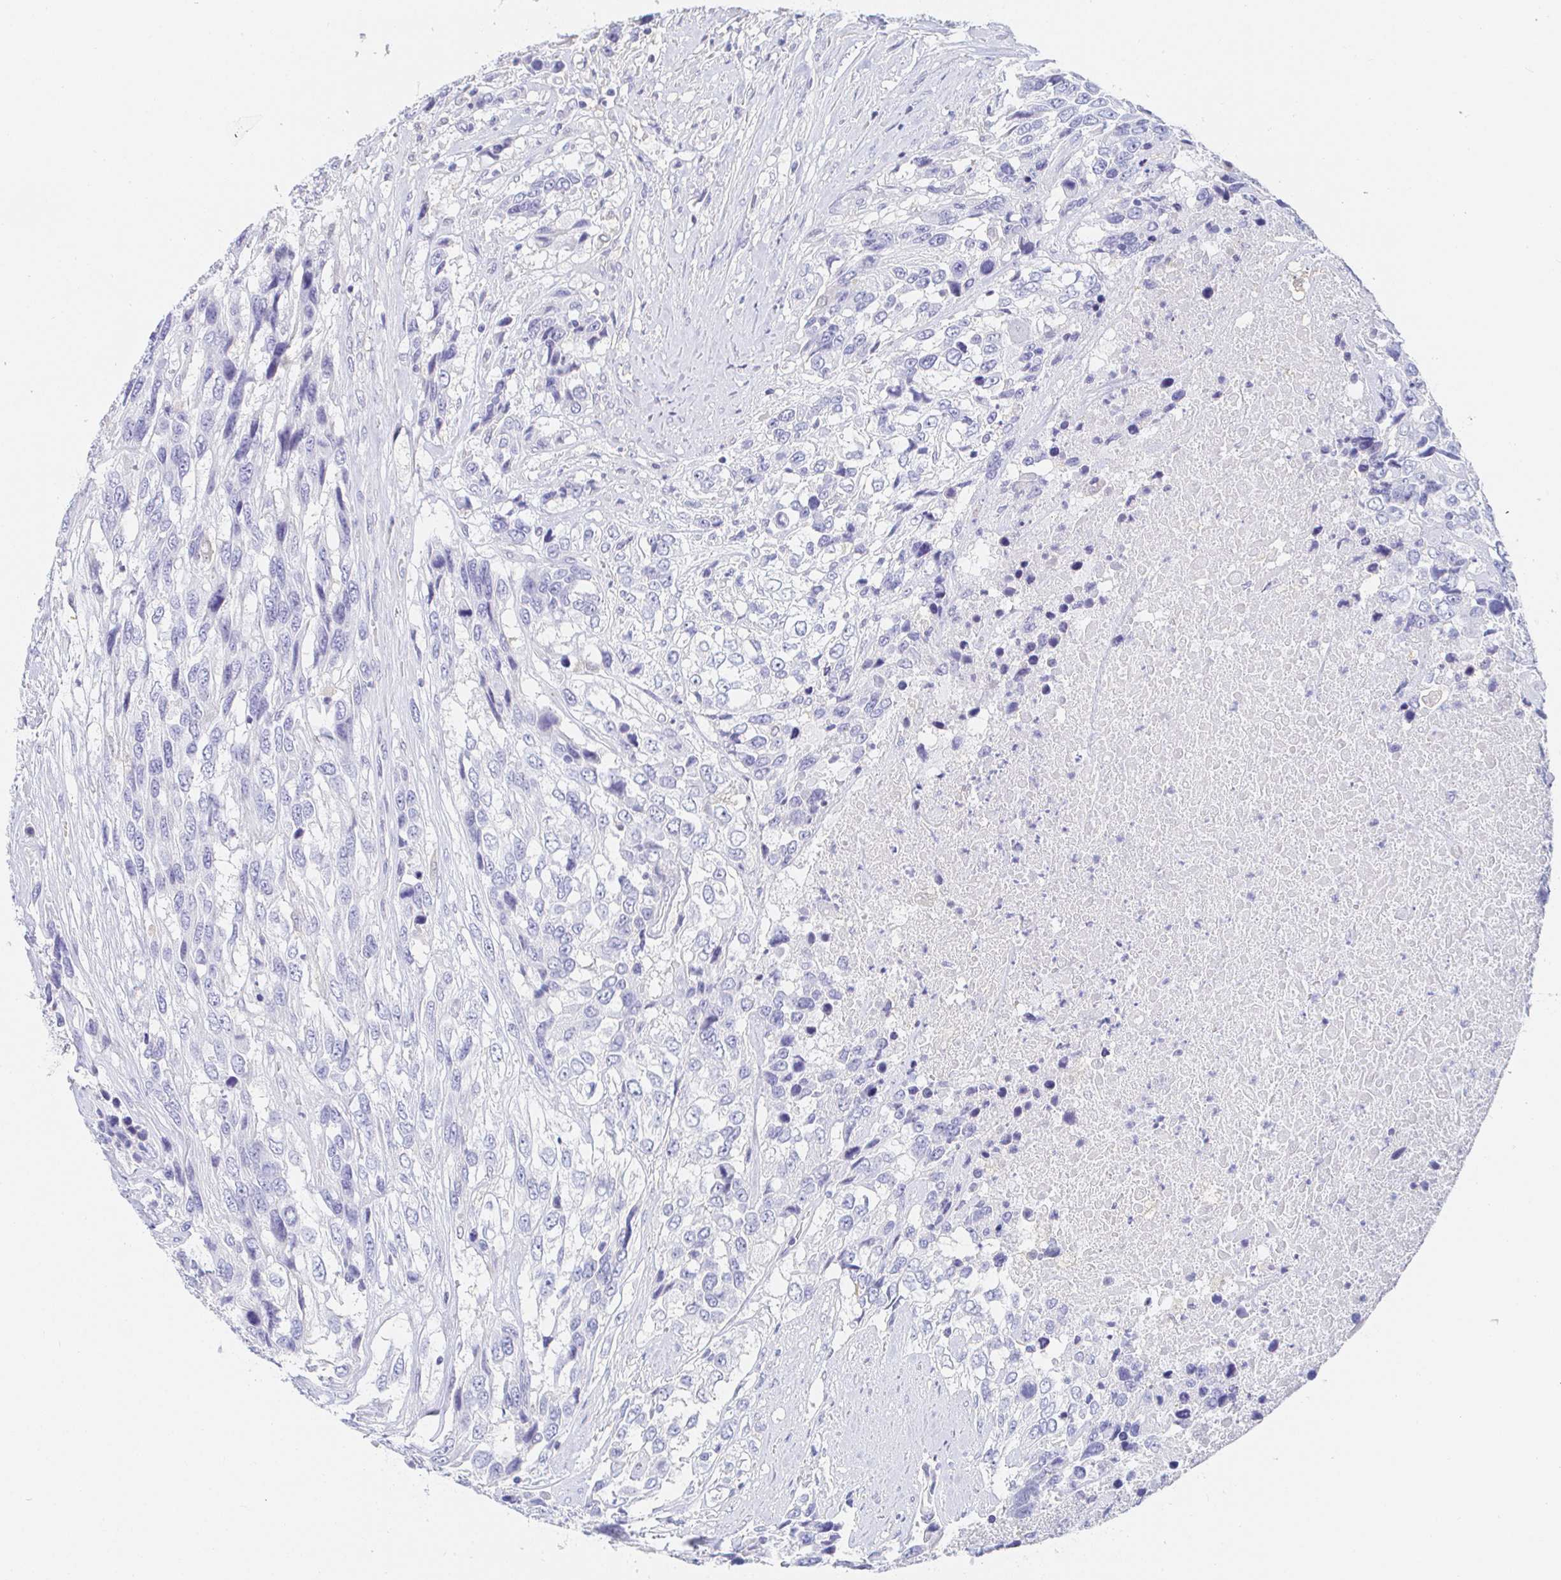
{"staining": {"intensity": "negative", "quantity": "none", "location": "none"}, "tissue": "urothelial cancer", "cell_type": "Tumor cells", "image_type": "cancer", "snomed": [{"axis": "morphology", "description": "Urothelial carcinoma, High grade"}, {"axis": "topography", "description": "Urinary bladder"}], "caption": "Protein analysis of urothelial carcinoma (high-grade) shows no significant staining in tumor cells. Nuclei are stained in blue.", "gene": "PDE6B", "patient": {"sex": "female", "age": 70}}